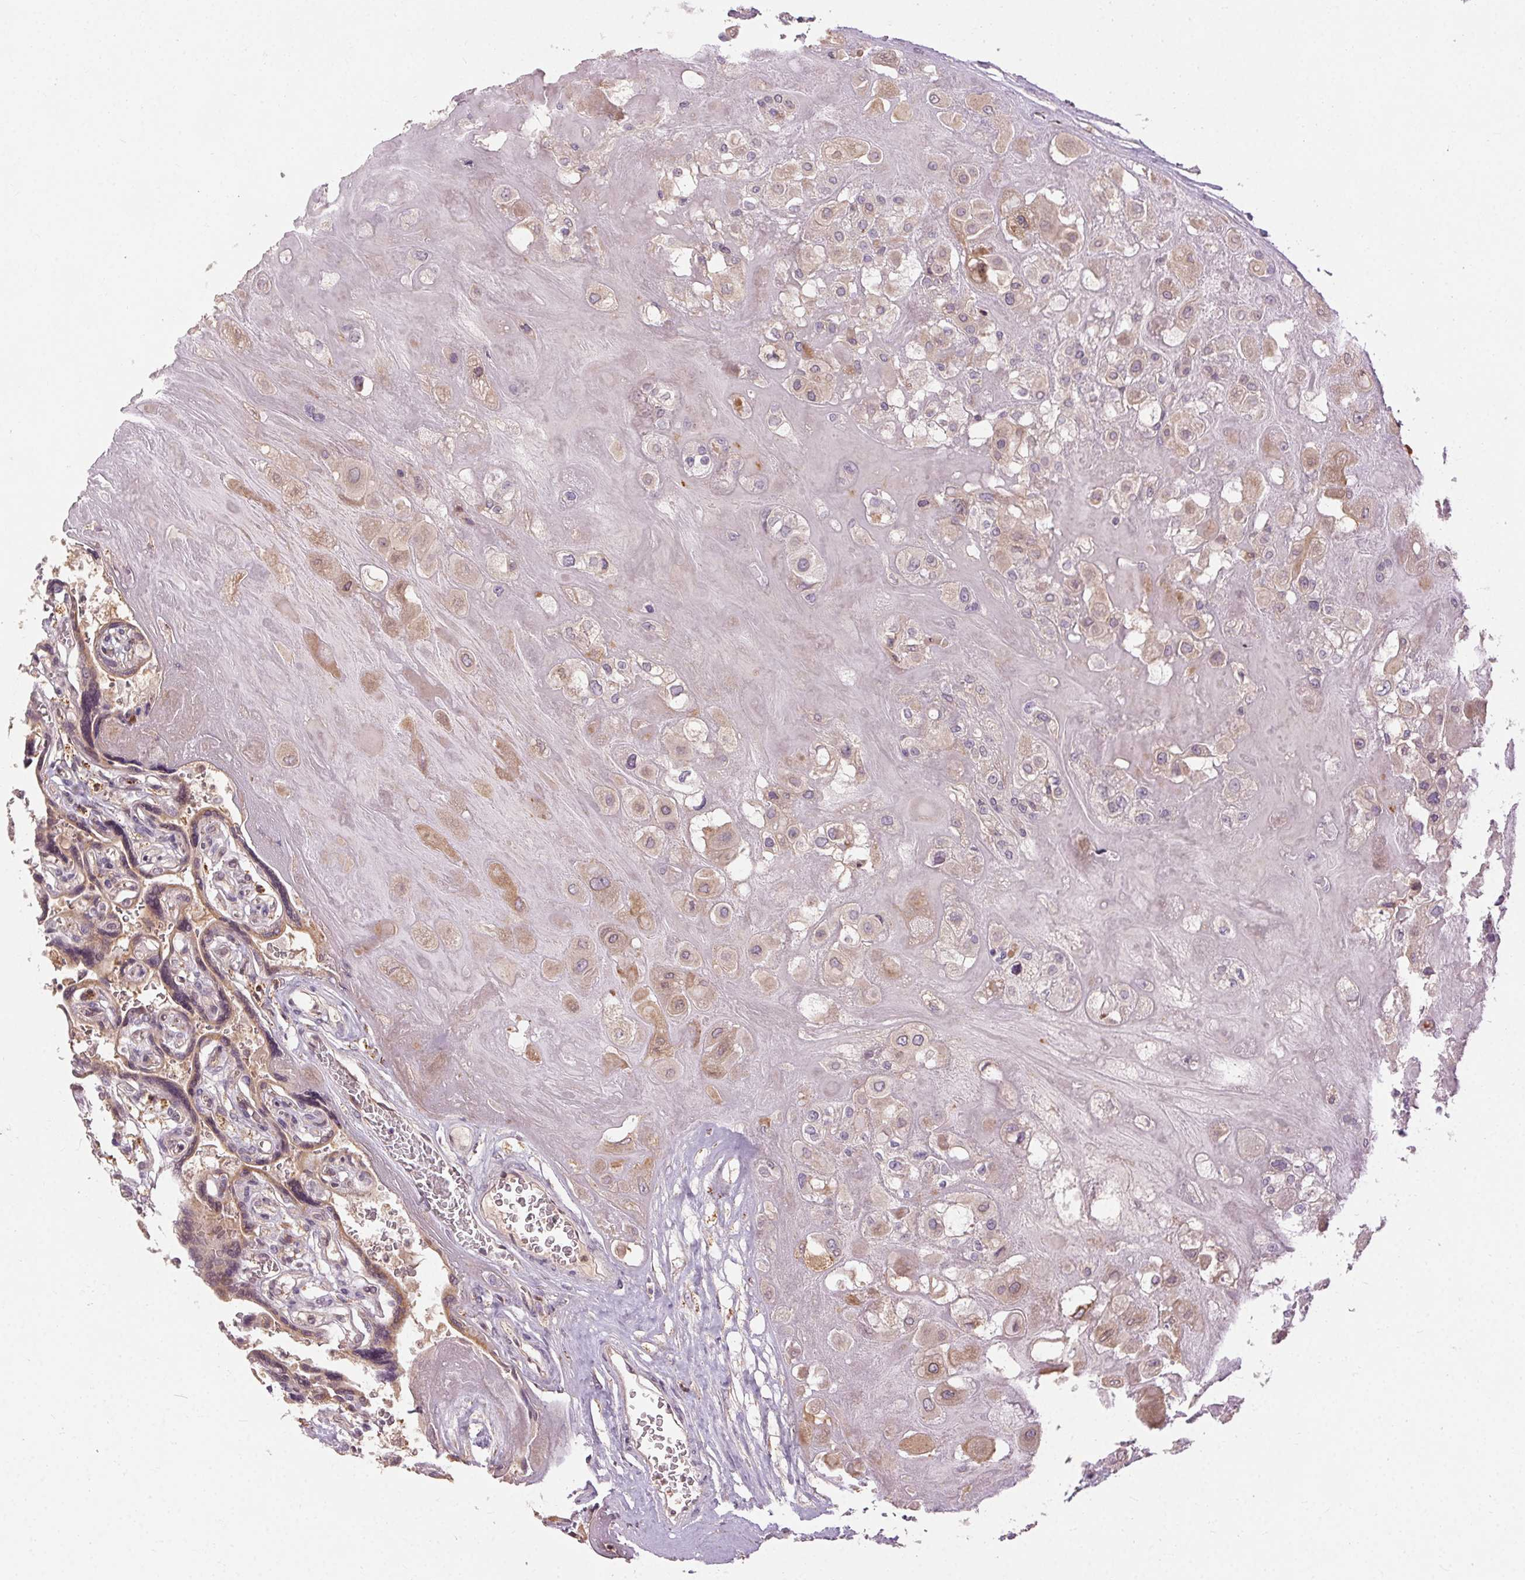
{"staining": {"intensity": "moderate", "quantity": ">75%", "location": "cytoplasmic/membranous"}, "tissue": "placenta", "cell_type": "Decidual cells", "image_type": "normal", "snomed": [{"axis": "morphology", "description": "Normal tissue, NOS"}, {"axis": "topography", "description": "Placenta"}], "caption": "Benign placenta exhibits moderate cytoplasmic/membranous positivity in about >75% of decidual cells.", "gene": "REP15", "patient": {"sex": "female", "age": 32}}